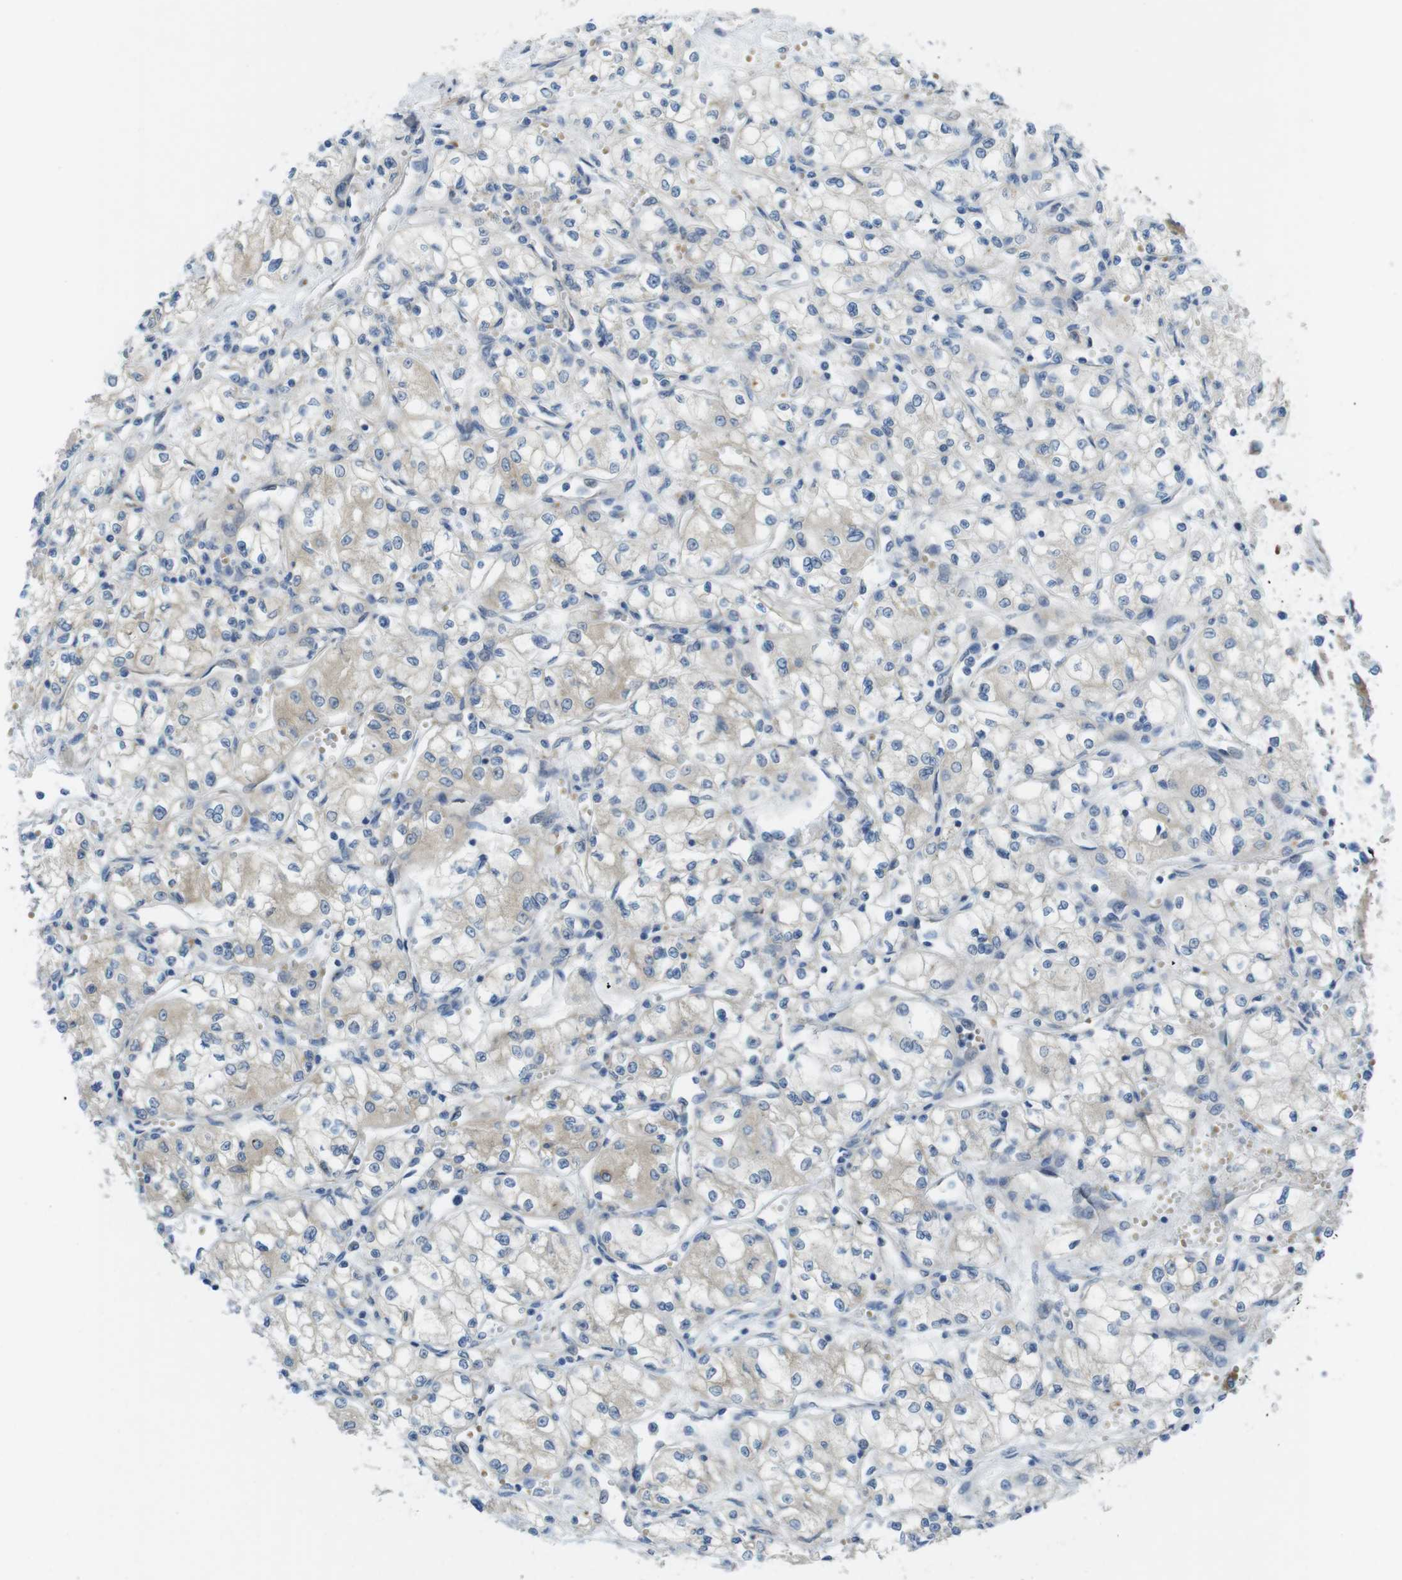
{"staining": {"intensity": "weak", "quantity": "<25%", "location": "cytoplasmic/membranous"}, "tissue": "renal cancer", "cell_type": "Tumor cells", "image_type": "cancer", "snomed": [{"axis": "morphology", "description": "Normal tissue, NOS"}, {"axis": "morphology", "description": "Adenocarcinoma, NOS"}, {"axis": "topography", "description": "Kidney"}], "caption": "IHC photomicrograph of neoplastic tissue: renal cancer stained with DAB (3,3'-diaminobenzidine) reveals no significant protein expression in tumor cells.", "gene": "TMEM234", "patient": {"sex": "male", "age": 59}}